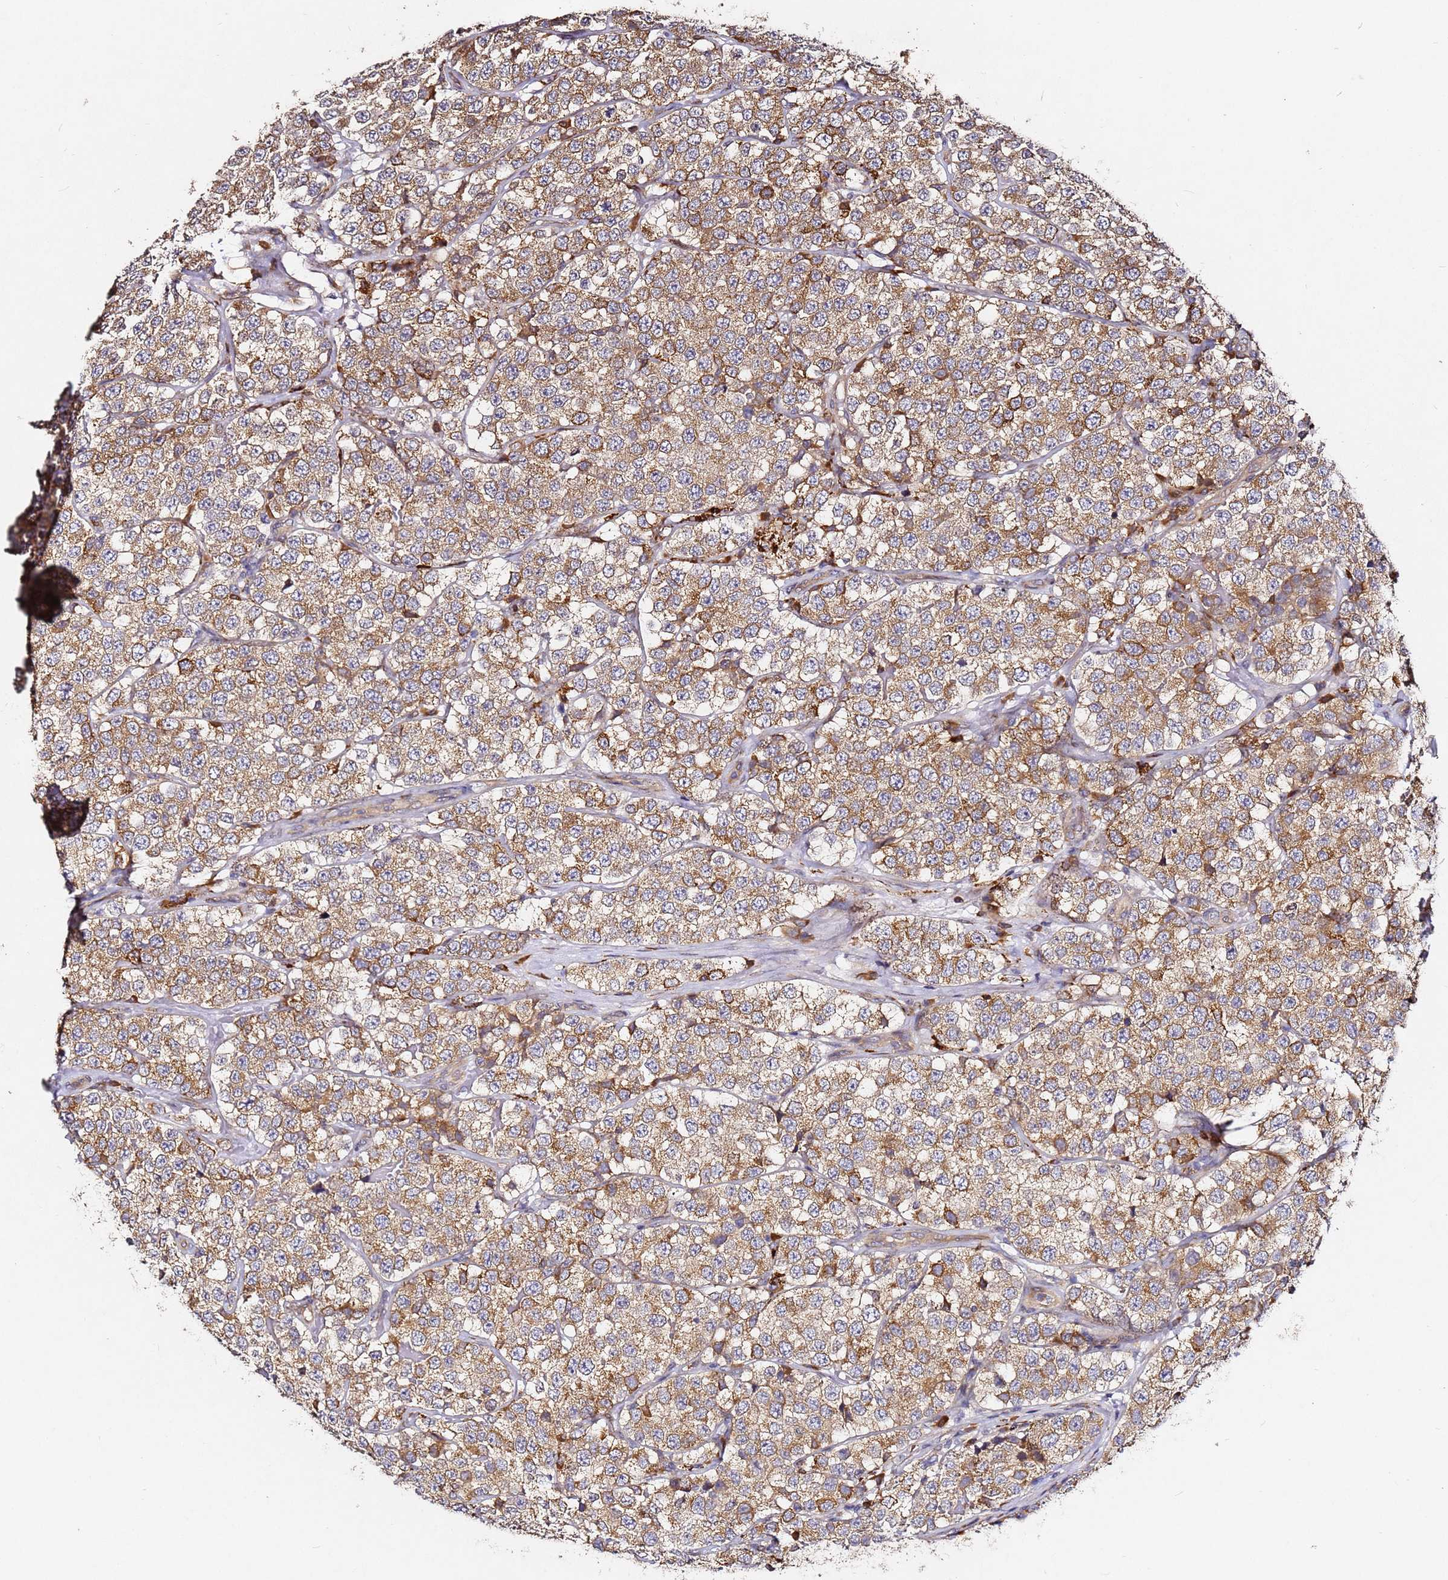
{"staining": {"intensity": "moderate", "quantity": ">75%", "location": "cytoplasmic/membranous"}, "tissue": "testis cancer", "cell_type": "Tumor cells", "image_type": "cancer", "snomed": [{"axis": "morphology", "description": "Seminoma, NOS"}, {"axis": "topography", "description": "Testis"}], "caption": "Immunohistochemistry (IHC) micrograph of neoplastic tissue: human seminoma (testis) stained using immunohistochemistry (IHC) exhibits medium levels of moderate protein expression localized specifically in the cytoplasmic/membranous of tumor cells, appearing as a cytoplasmic/membranous brown color.", "gene": "ALG11", "patient": {"sex": "male", "age": 34}}